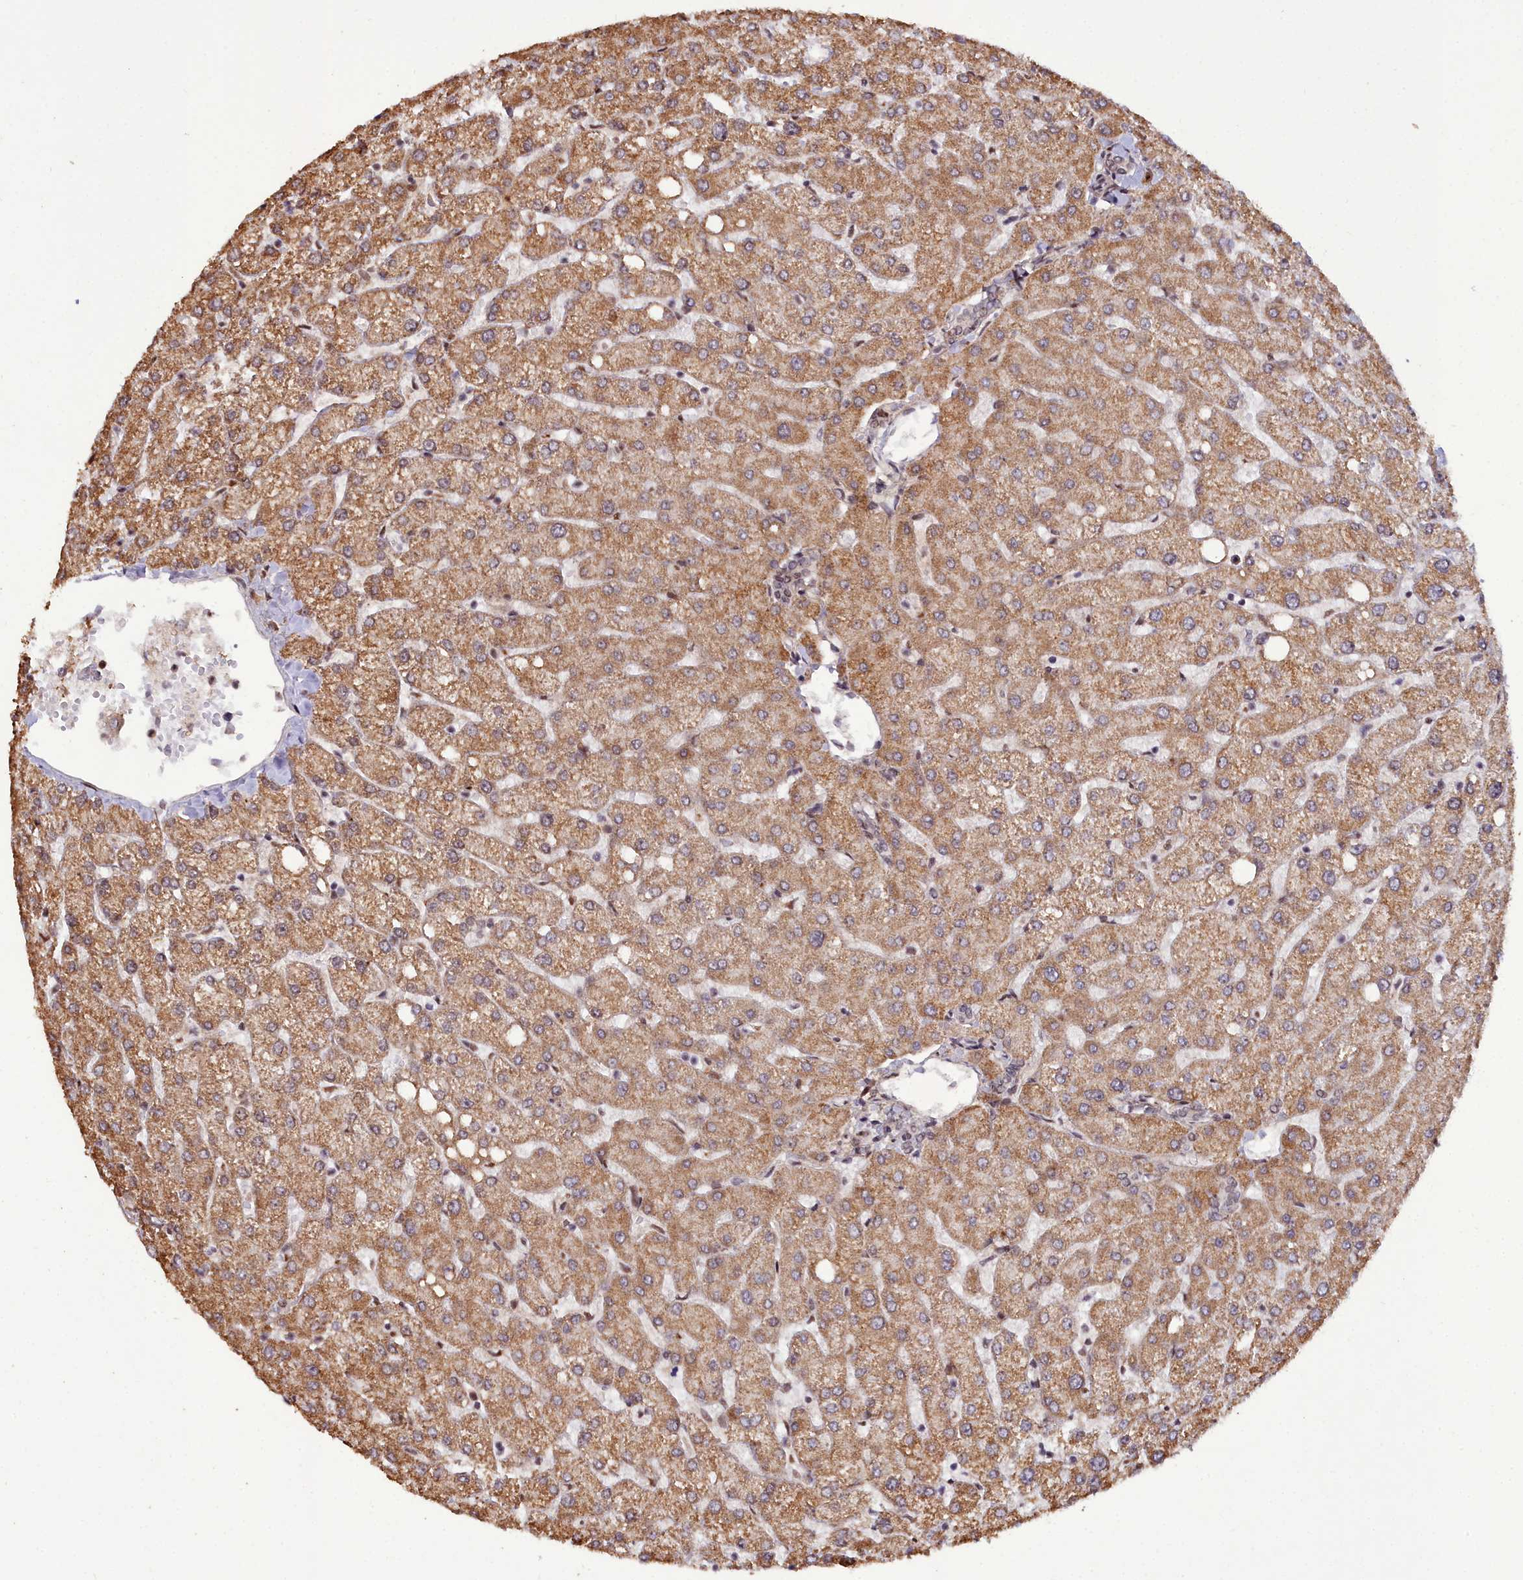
{"staining": {"intensity": "weak", "quantity": "<25%", "location": "nuclear"}, "tissue": "liver", "cell_type": "Cholangiocytes", "image_type": "normal", "snomed": [{"axis": "morphology", "description": "Normal tissue, NOS"}, {"axis": "topography", "description": "Liver"}], "caption": "Cholangiocytes show no significant protein staining in normal liver. (DAB immunohistochemistry, high magnification).", "gene": "CXXC1", "patient": {"sex": "female", "age": 54}}